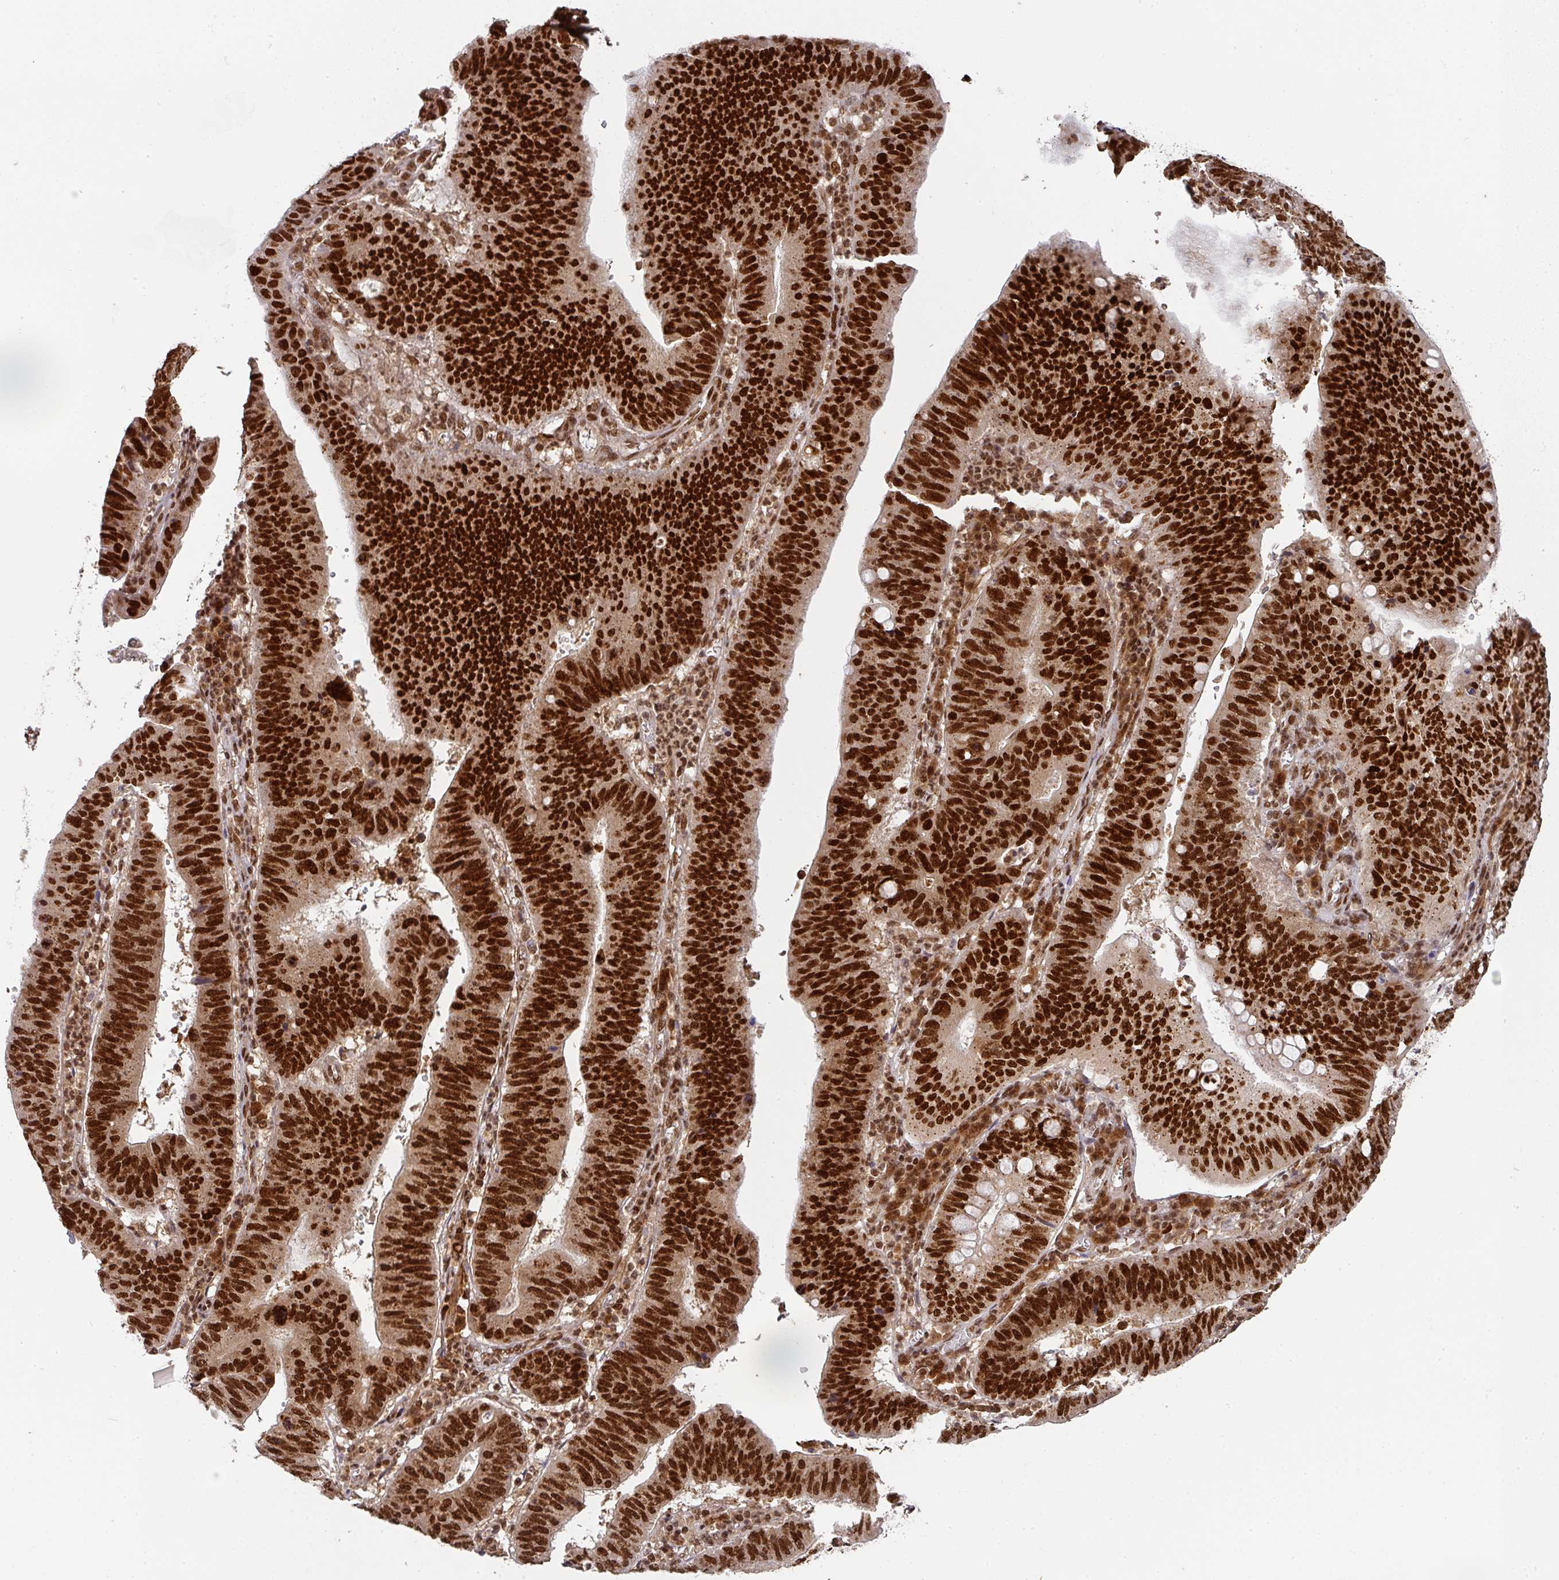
{"staining": {"intensity": "strong", "quantity": ">75%", "location": "nuclear"}, "tissue": "stomach cancer", "cell_type": "Tumor cells", "image_type": "cancer", "snomed": [{"axis": "morphology", "description": "Adenocarcinoma, NOS"}, {"axis": "topography", "description": "Stomach"}], "caption": "A brown stain shows strong nuclear expression of a protein in adenocarcinoma (stomach) tumor cells. (DAB = brown stain, brightfield microscopy at high magnification).", "gene": "DIDO1", "patient": {"sex": "male", "age": 59}}